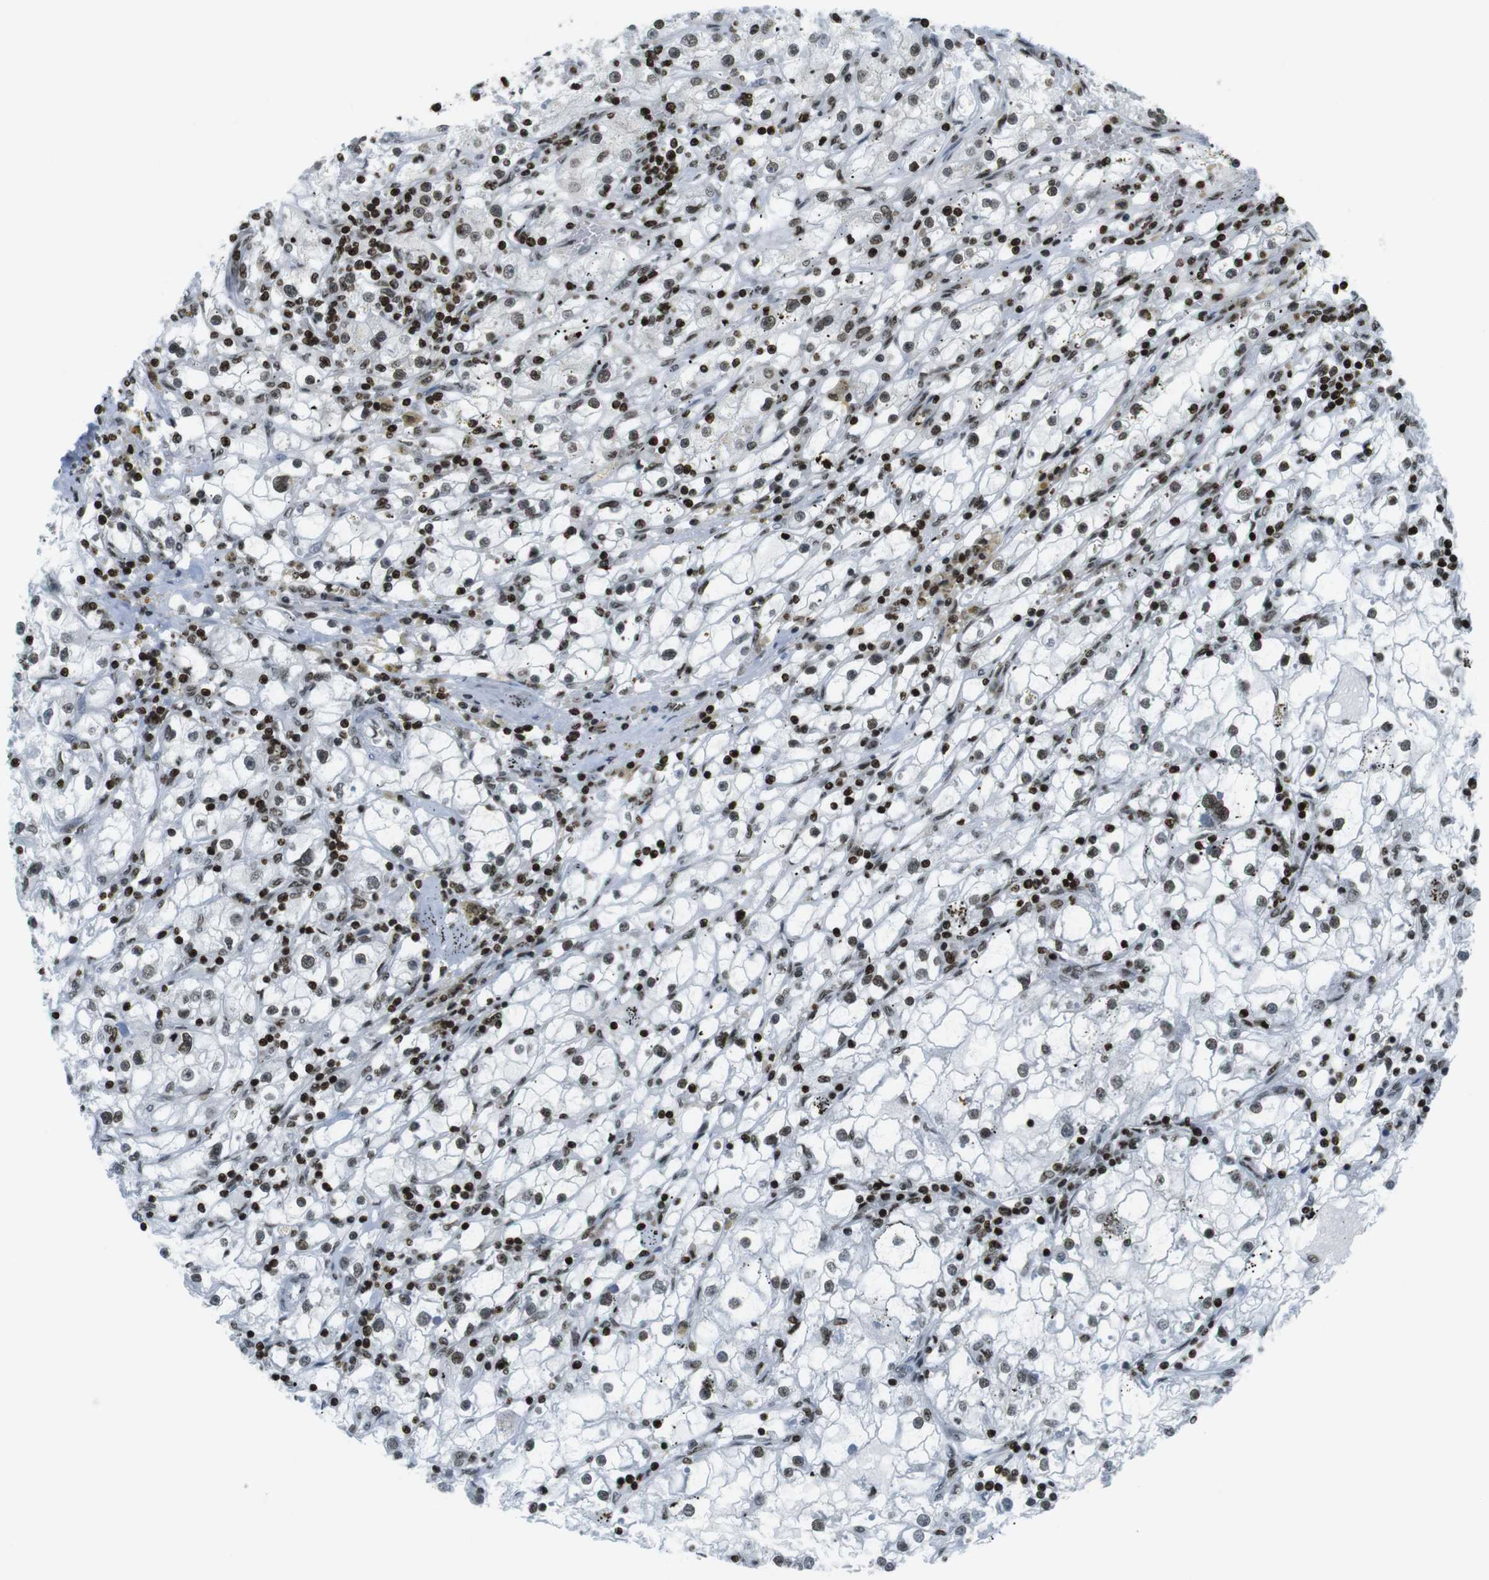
{"staining": {"intensity": "moderate", "quantity": ">75%", "location": "nuclear"}, "tissue": "renal cancer", "cell_type": "Tumor cells", "image_type": "cancer", "snomed": [{"axis": "morphology", "description": "Adenocarcinoma, NOS"}, {"axis": "topography", "description": "Kidney"}], "caption": "A high-resolution photomicrograph shows immunohistochemistry (IHC) staining of renal cancer, which demonstrates moderate nuclear expression in approximately >75% of tumor cells.", "gene": "H2AC8", "patient": {"sex": "male", "age": 56}}